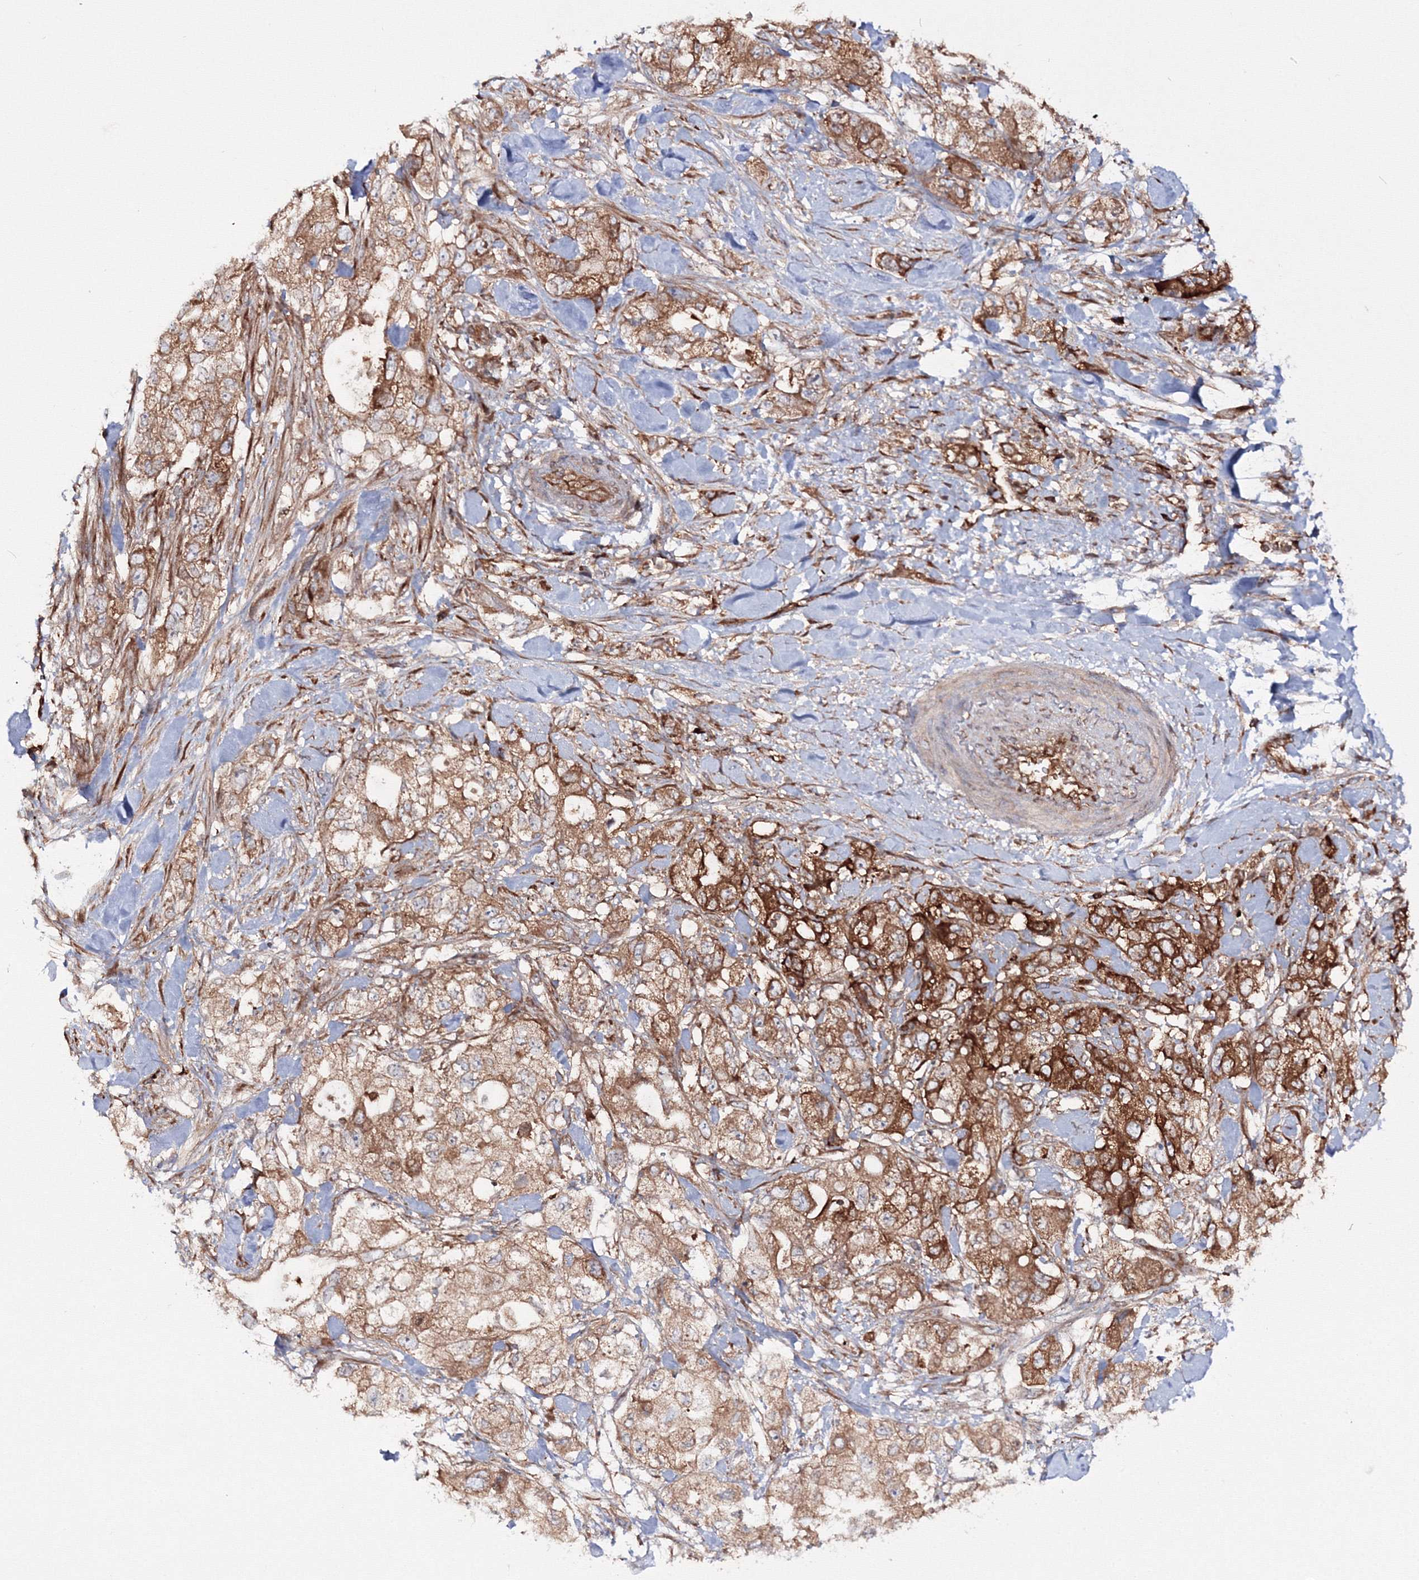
{"staining": {"intensity": "moderate", "quantity": ">75%", "location": "cytoplasmic/membranous"}, "tissue": "pancreatic cancer", "cell_type": "Tumor cells", "image_type": "cancer", "snomed": [{"axis": "morphology", "description": "Adenocarcinoma, NOS"}, {"axis": "topography", "description": "Pancreas"}], "caption": "The photomicrograph demonstrates staining of adenocarcinoma (pancreatic), revealing moderate cytoplasmic/membranous protein positivity (brown color) within tumor cells.", "gene": "HARS1", "patient": {"sex": "female", "age": 73}}